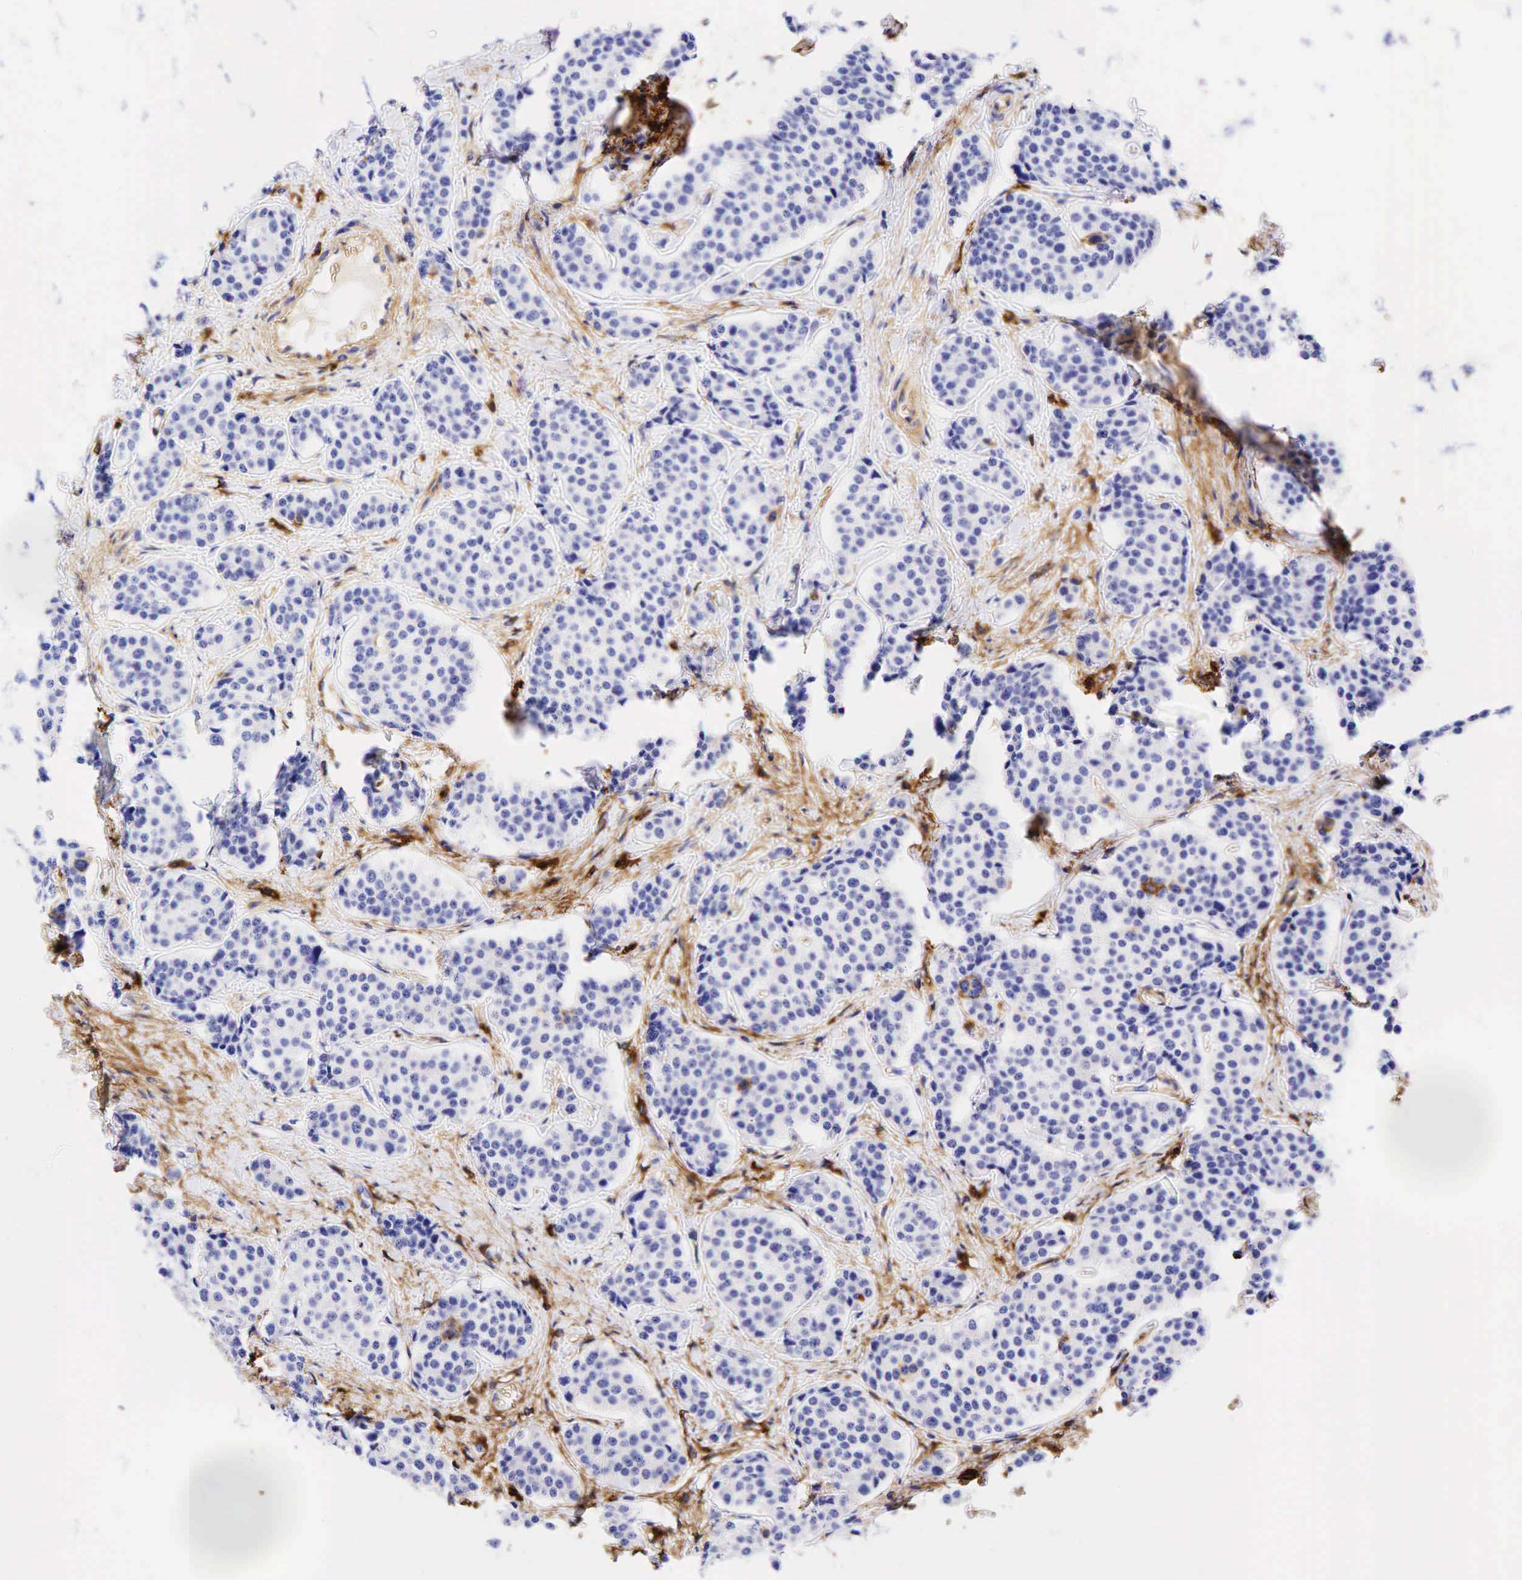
{"staining": {"intensity": "negative", "quantity": "none", "location": "none"}, "tissue": "carcinoid", "cell_type": "Tumor cells", "image_type": "cancer", "snomed": [{"axis": "morphology", "description": "Carcinoid, malignant, NOS"}, {"axis": "topography", "description": "Small intestine"}], "caption": "Malignant carcinoid stained for a protein using IHC exhibits no positivity tumor cells.", "gene": "CD44", "patient": {"sex": "male", "age": 60}}